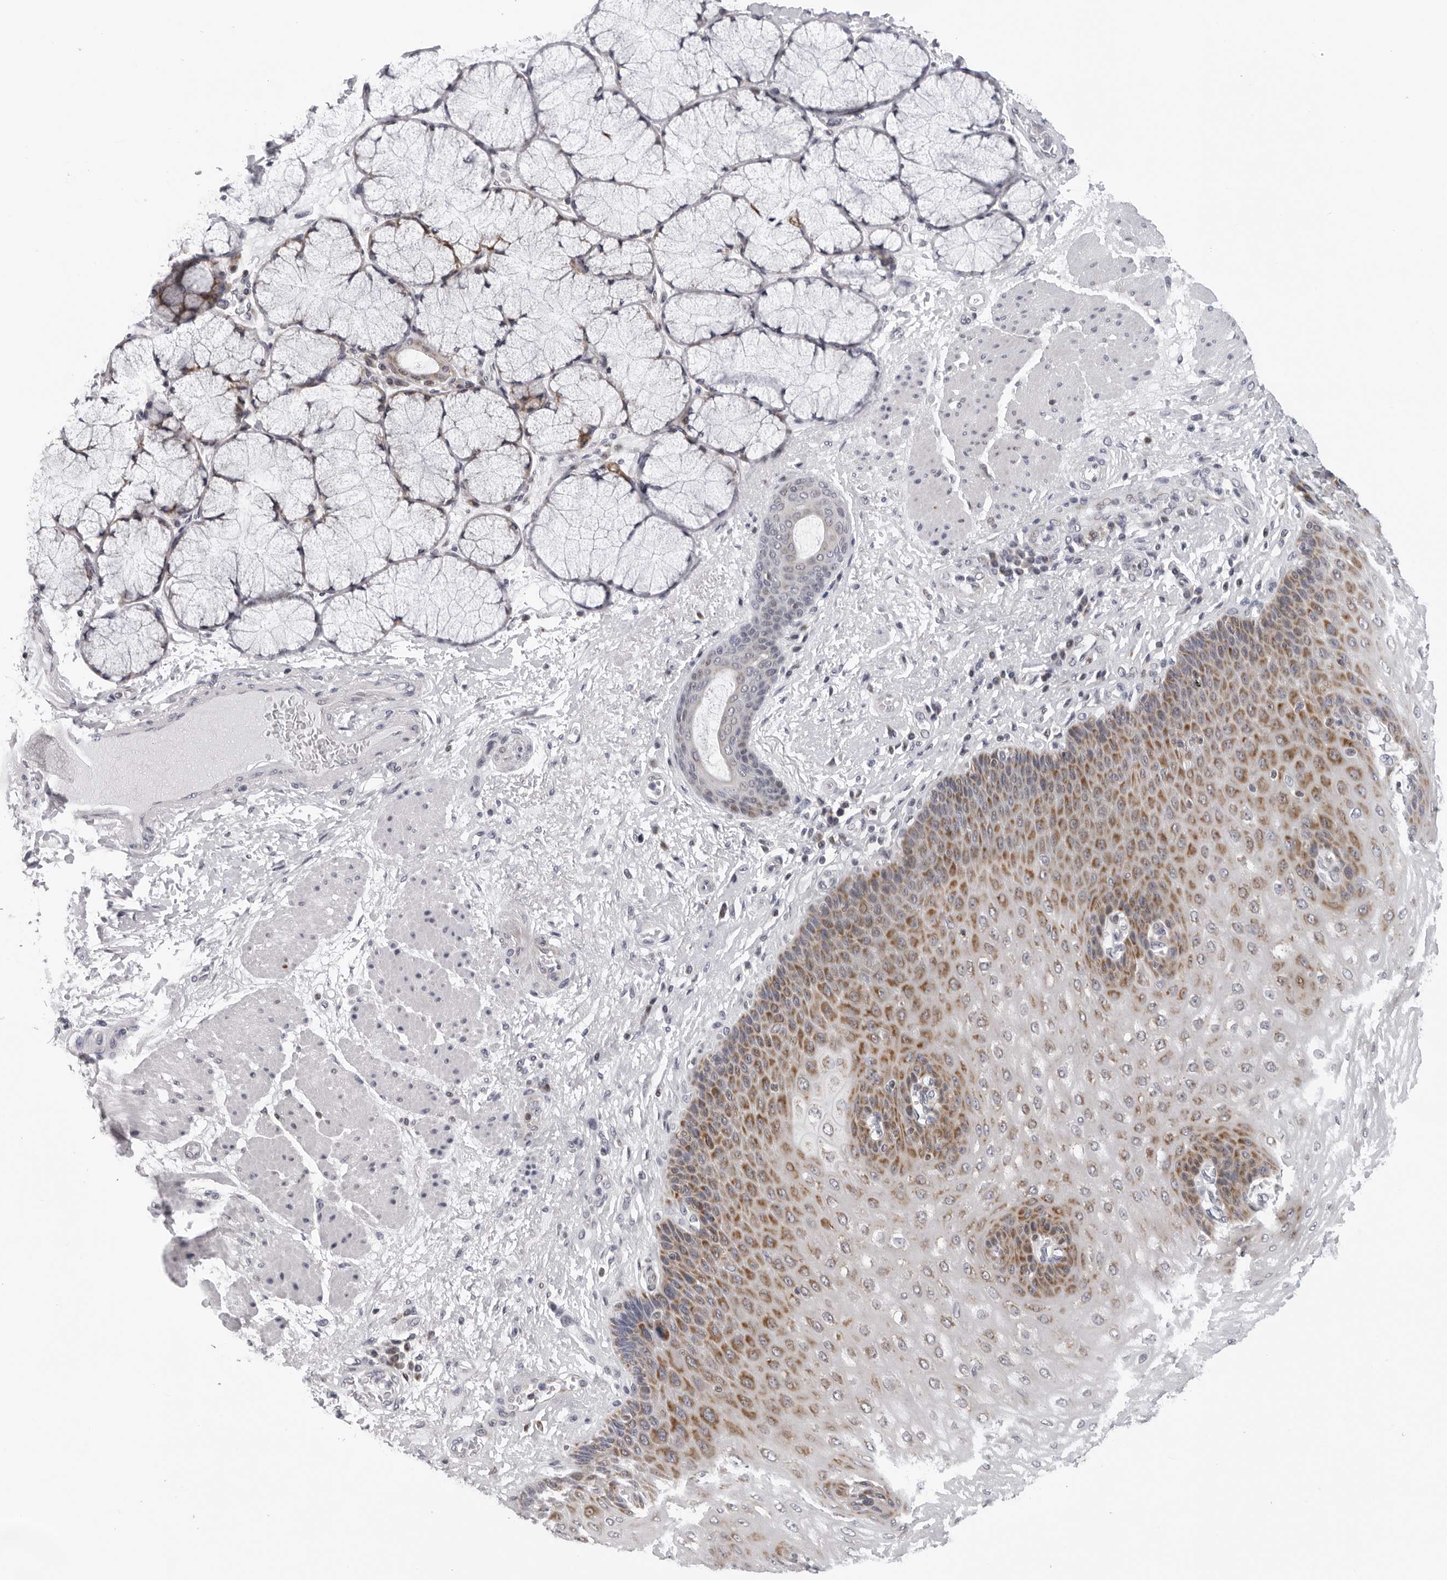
{"staining": {"intensity": "moderate", "quantity": "25%-75%", "location": "cytoplasmic/membranous"}, "tissue": "esophagus", "cell_type": "Squamous epithelial cells", "image_type": "normal", "snomed": [{"axis": "morphology", "description": "Normal tissue, NOS"}, {"axis": "topography", "description": "Esophagus"}], "caption": "A medium amount of moderate cytoplasmic/membranous staining is present in about 25%-75% of squamous epithelial cells in normal esophagus. The staining is performed using DAB brown chromogen to label protein expression. The nuclei are counter-stained blue using hematoxylin.", "gene": "CPT2", "patient": {"sex": "male", "age": 54}}